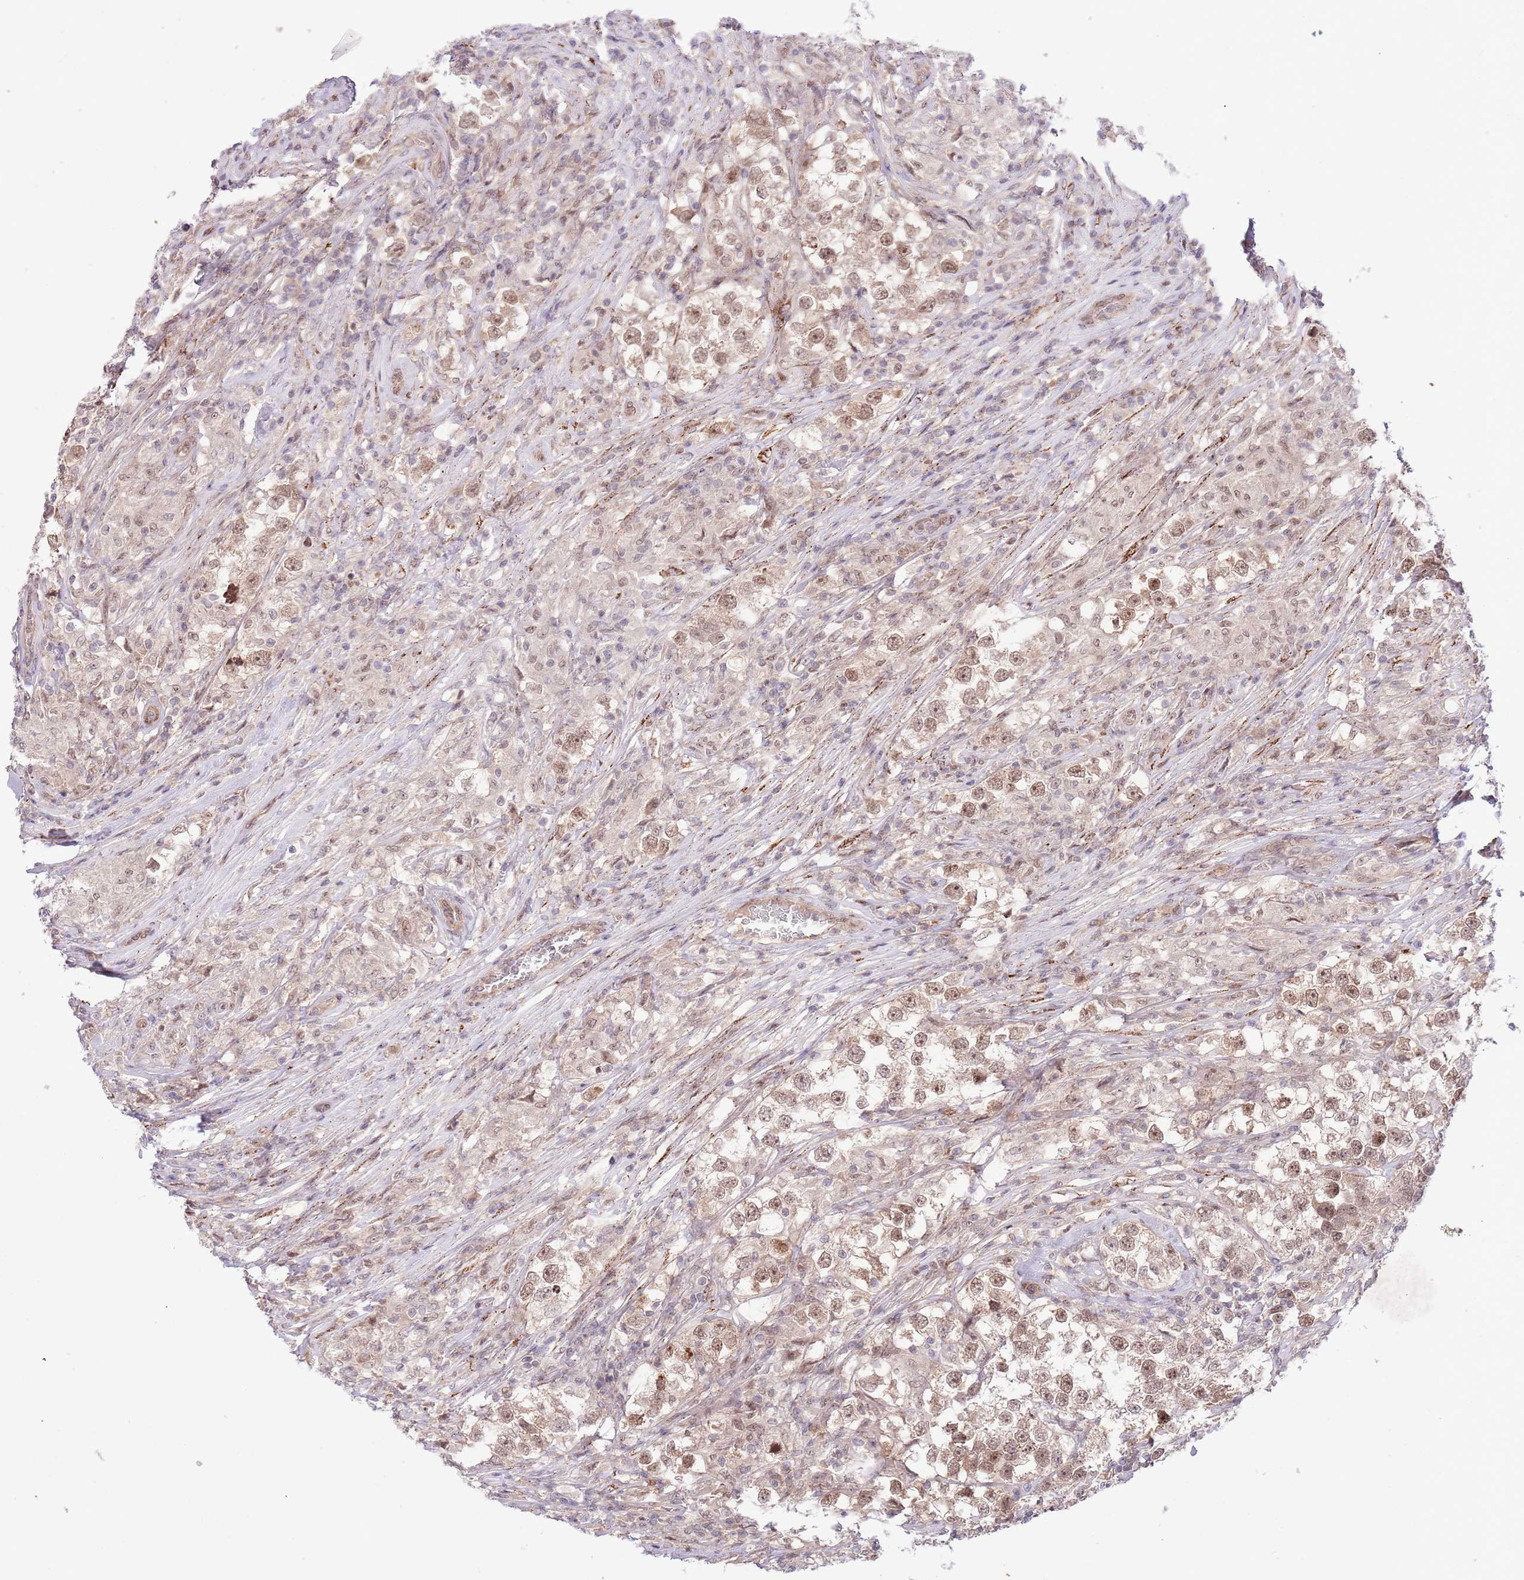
{"staining": {"intensity": "moderate", "quantity": ">75%", "location": "nuclear"}, "tissue": "testis cancer", "cell_type": "Tumor cells", "image_type": "cancer", "snomed": [{"axis": "morphology", "description": "Seminoma, NOS"}, {"axis": "topography", "description": "Testis"}], "caption": "Moderate nuclear positivity for a protein is identified in about >75% of tumor cells of seminoma (testis) using immunohistochemistry.", "gene": "CHD1", "patient": {"sex": "male", "age": 46}}